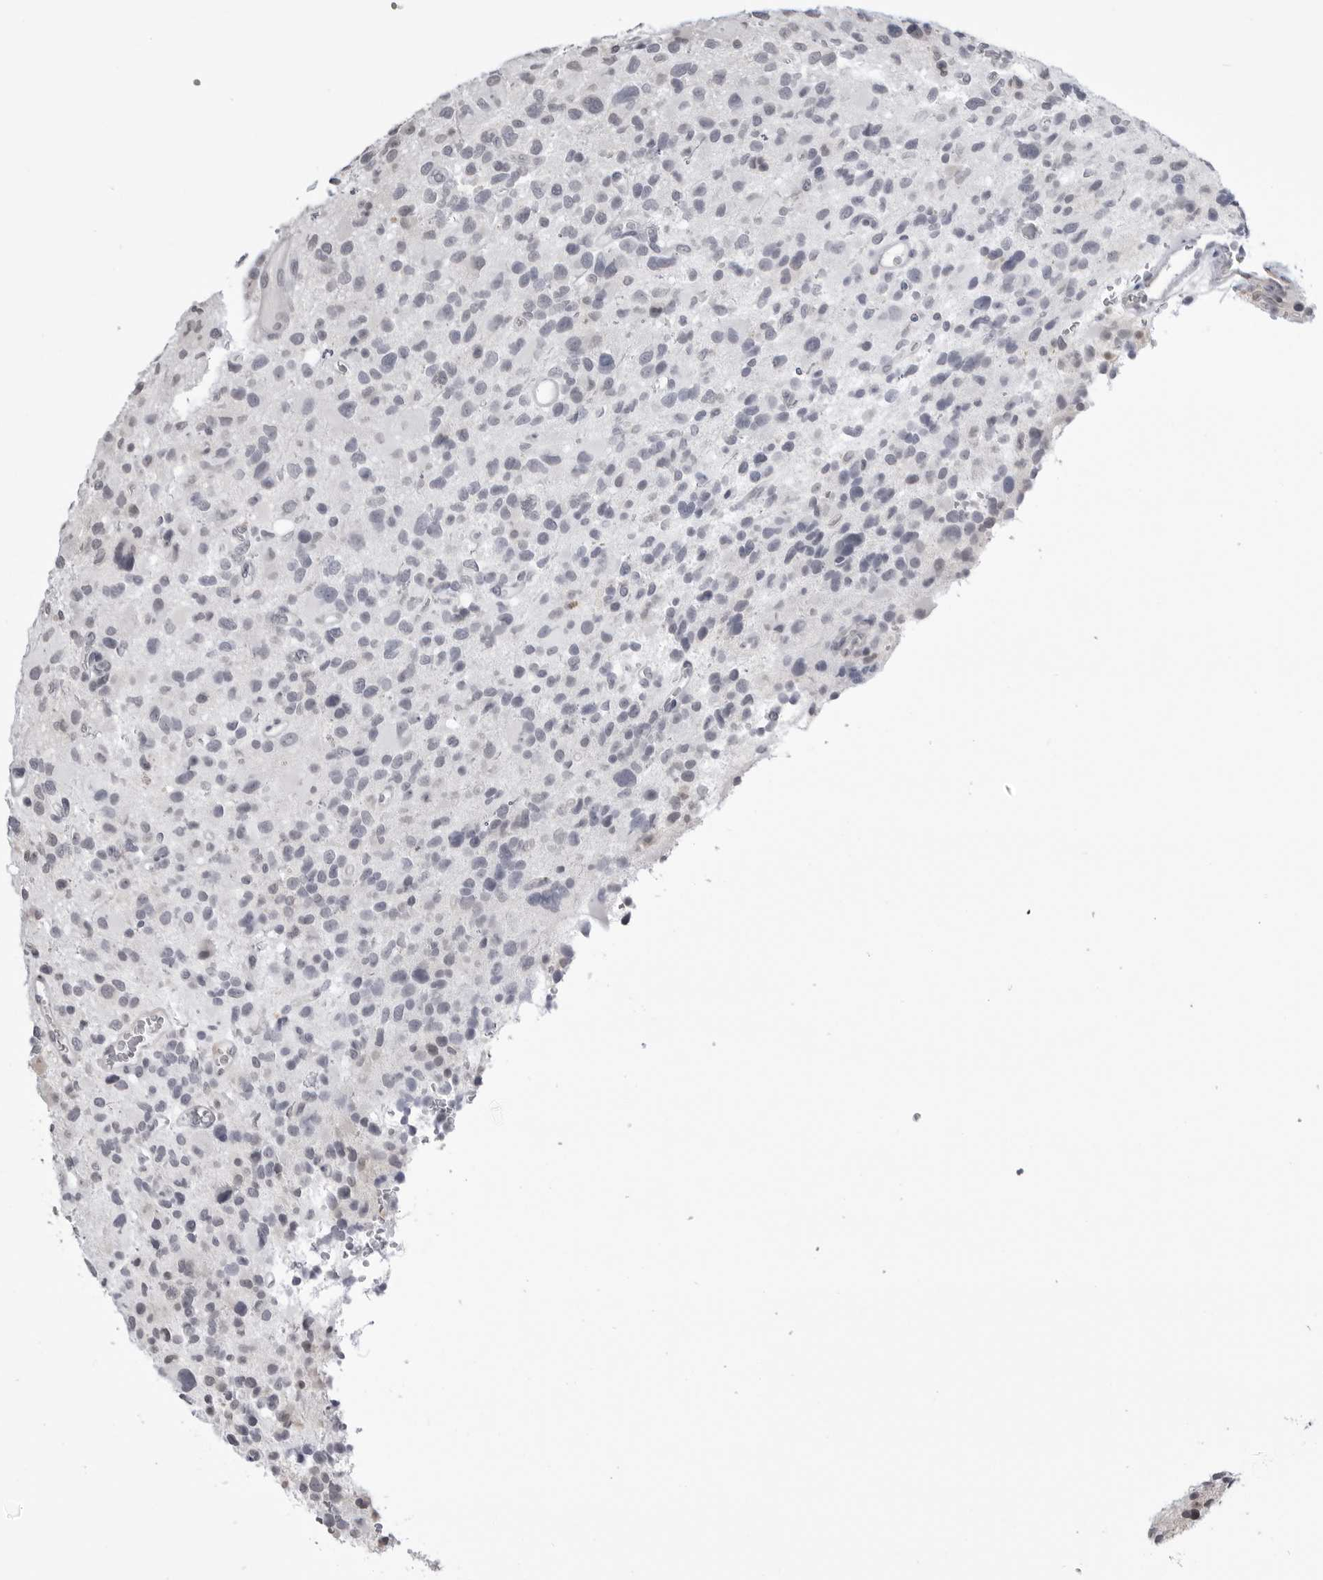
{"staining": {"intensity": "negative", "quantity": "none", "location": "none"}, "tissue": "glioma", "cell_type": "Tumor cells", "image_type": "cancer", "snomed": [{"axis": "morphology", "description": "Glioma, malignant, High grade"}, {"axis": "topography", "description": "Brain"}], "caption": "Tumor cells show no significant protein expression in malignant glioma (high-grade). The staining was performed using DAB (3,3'-diaminobenzidine) to visualize the protein expression in brown, while the nuclei were stained in blue with hematoxylin (Magnification: 20x).", "gene": "YWHAG", "patient": {"sex": "male", "age": 48}}